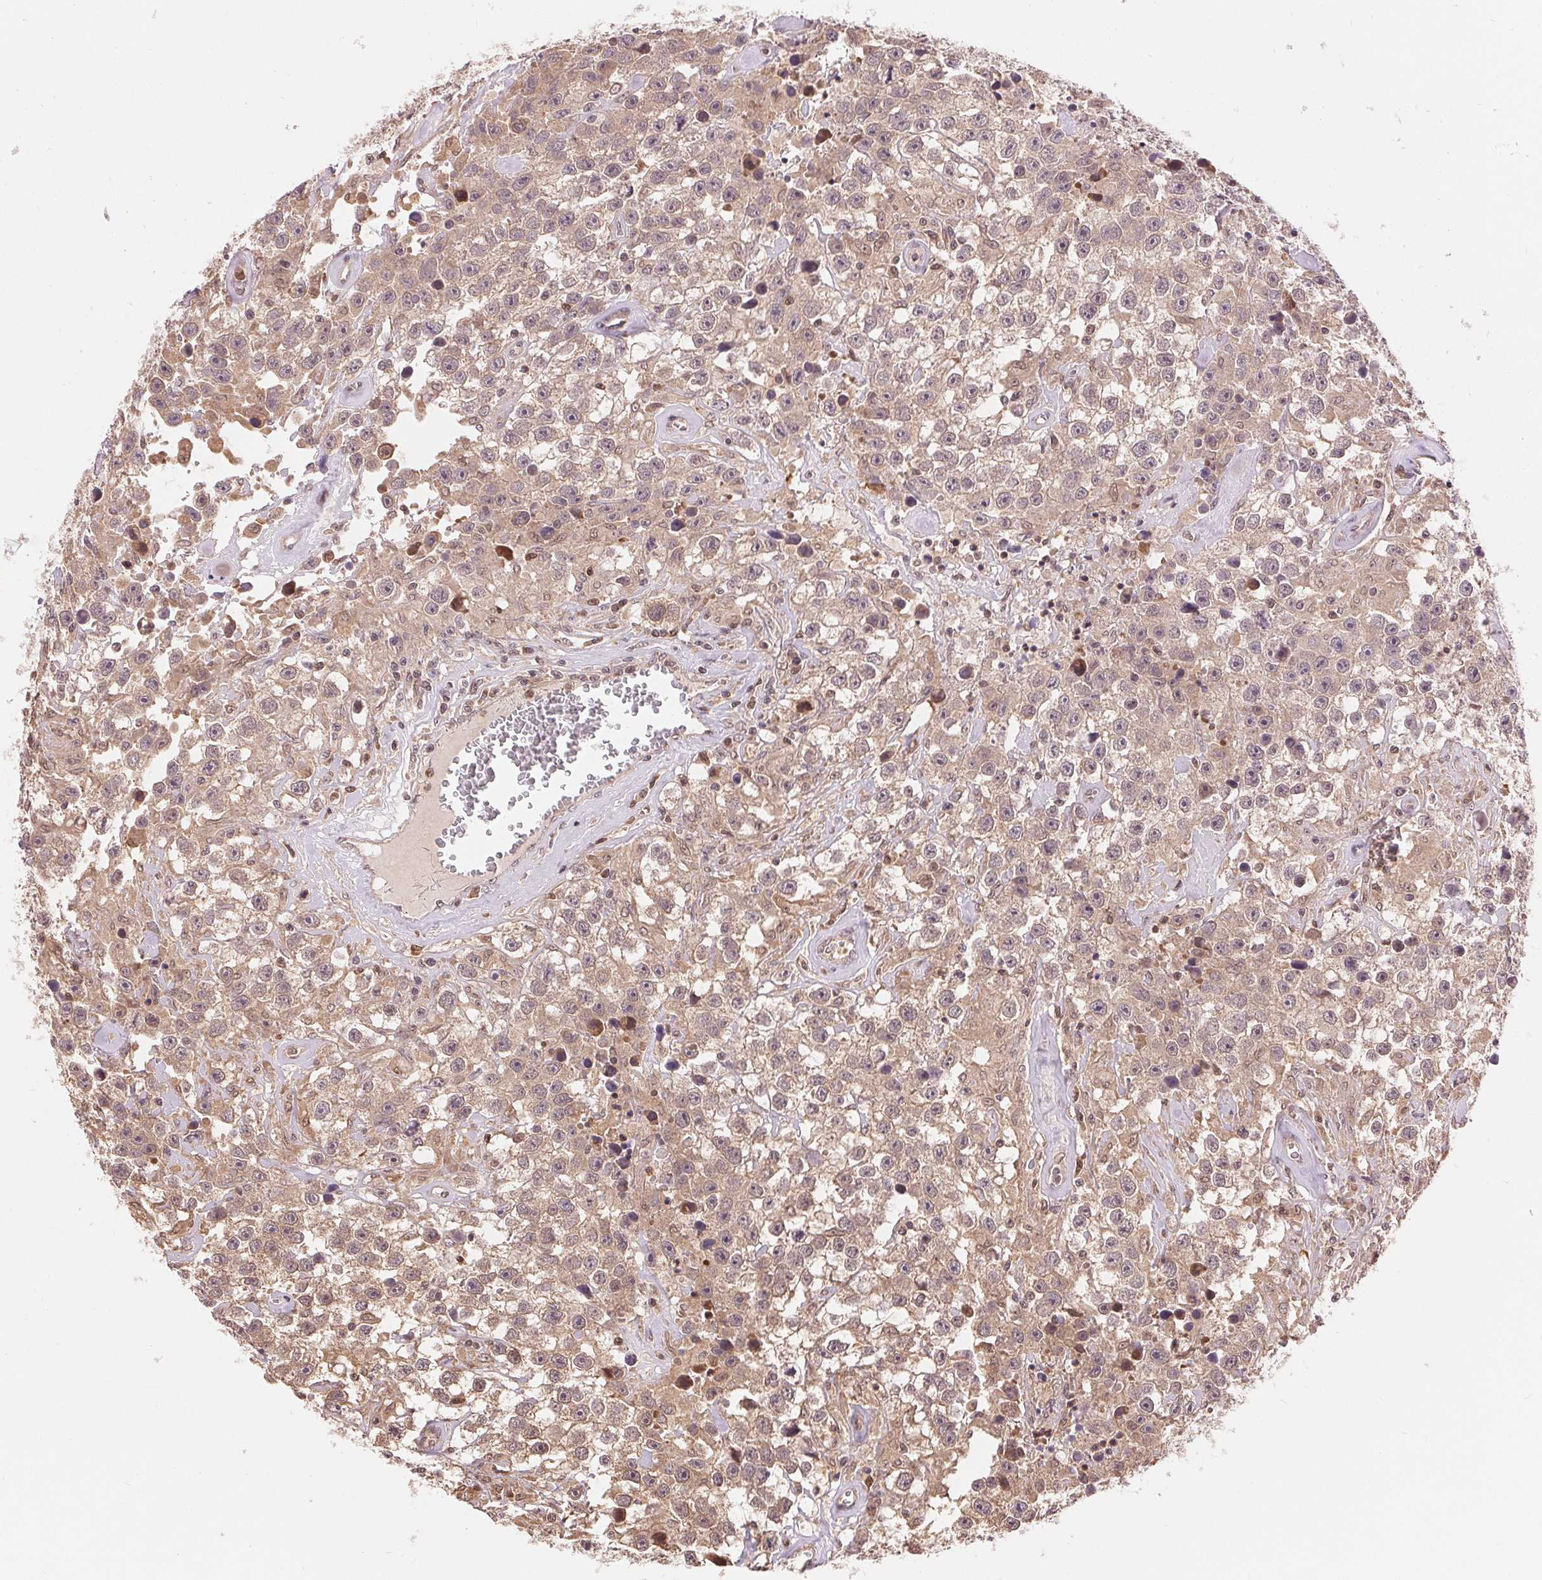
{"staining": {"intensity": "moderate", "quantity": ">75%", "location": "cytoplasmic/membranous,nuclear"}, "tissue": "testis cancer", "cell_type": "Tumor cells", "image_type": "cancer", "snomed": [{"axis": "morphology", "description": "Seminoma, NOS"}, {"axis": "topography", "description": "Testis"}], "caption": "Immunohistochemical staining of testis cancer (seminoma) reveals medium levels of moderate cytoplasmic/membranous and nuclear protein staining in about >75% of tumor cells.", "gene": "TMEM273", "patient": {"sex": "male", "age": 43}}